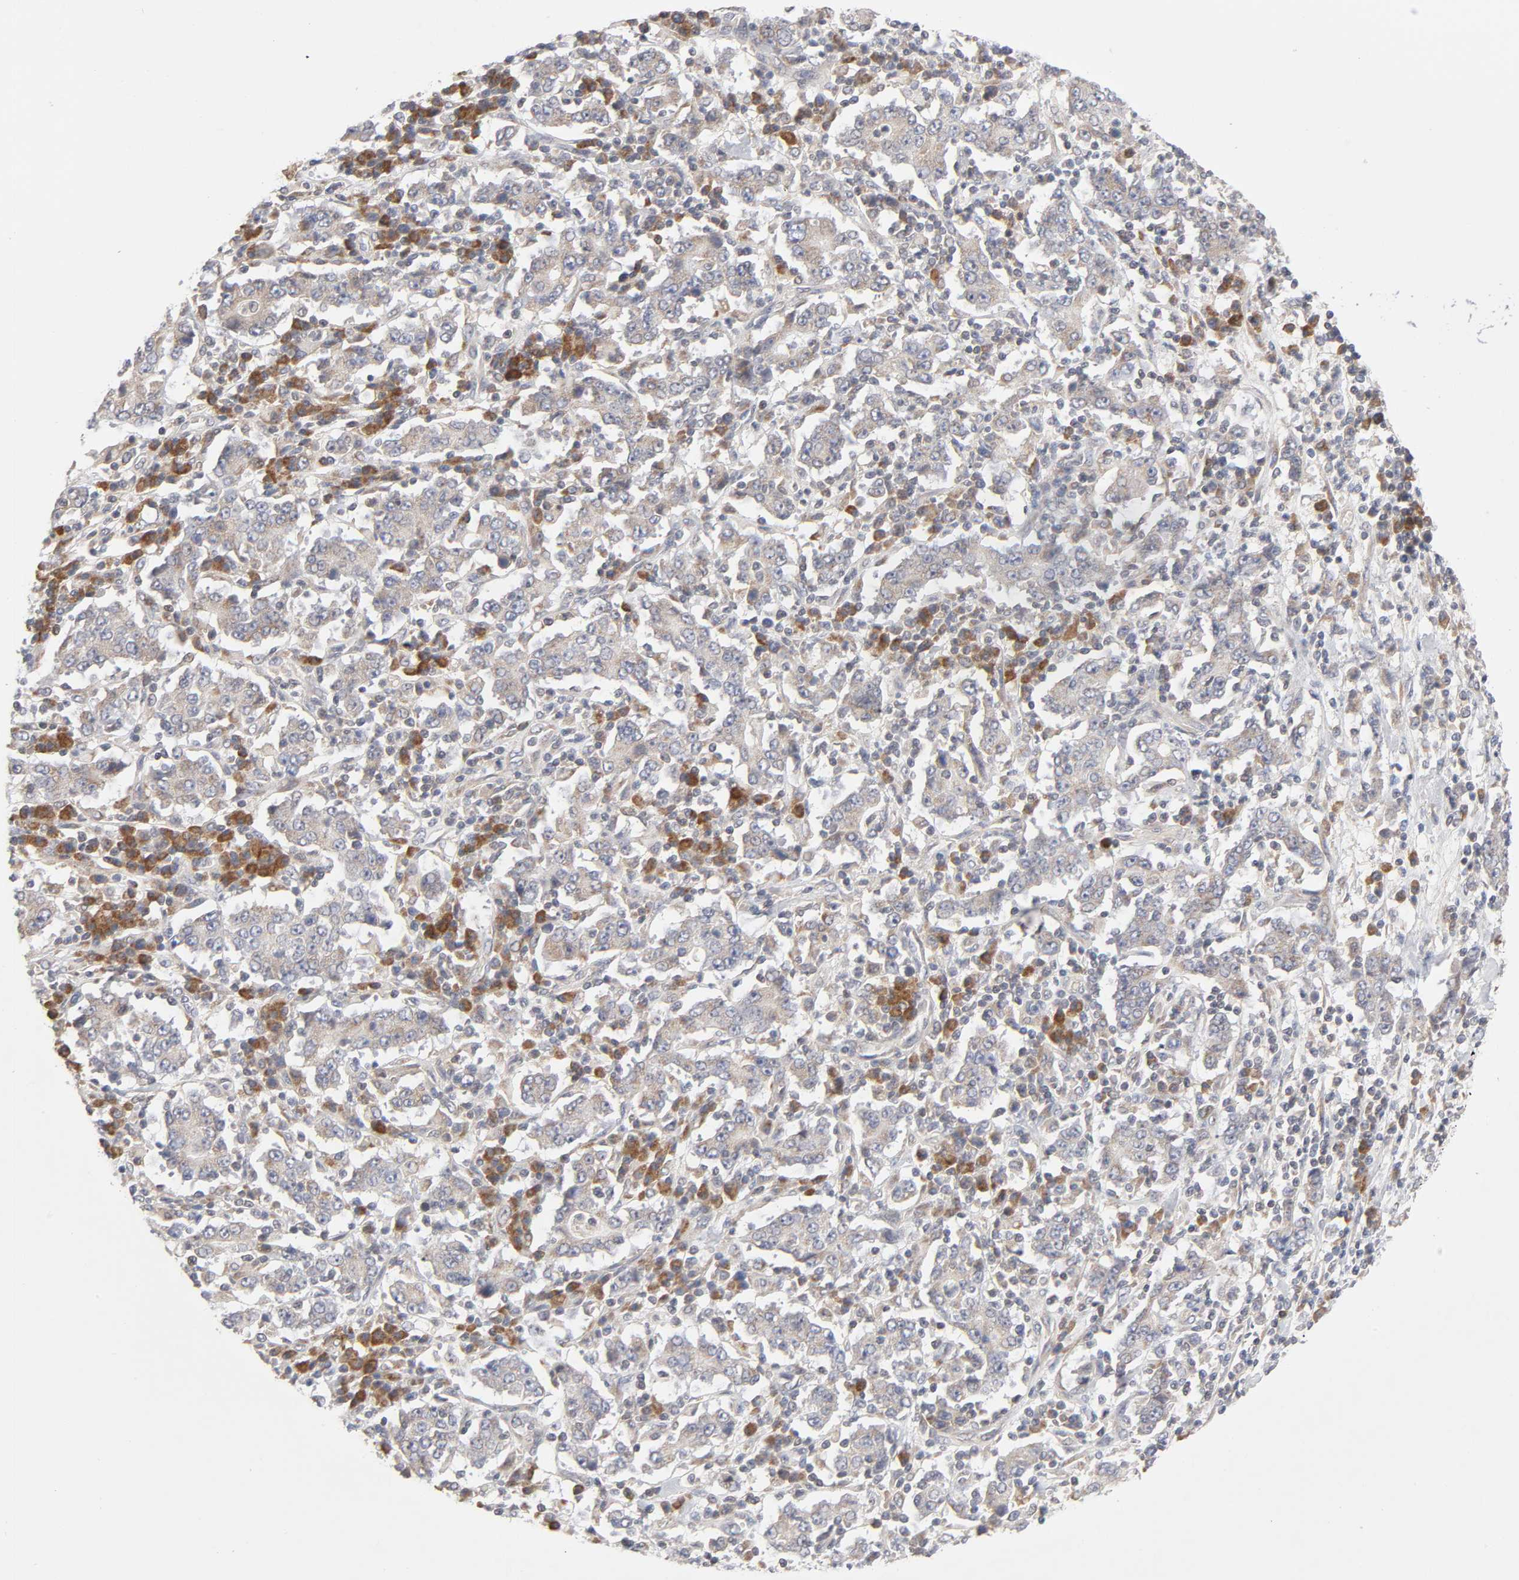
{"staining": {"intensity": "weak", "quantity": ">75%", "location": "cytoplasmic/membranous"}, "tissue": "stomach cancer", "cell_type": "Tumor cells", "image_type": "cancer", "snomed": [{"axis": "morphology", "description": "Normal tissue, NOS"}, {"axis": "morphology", "description": "Adenocarcinoma, NOS"}, {"axis": "topography", "description": "Stomach, upper"}, {"axis": "topography", "description": "Stomach"}], "caption": "Human stomach cancer (adenocarcinoma) stained for a protein (brown) shows weak cytoplasmic/membranous positive expression in approximately >75% of tumor cells.", "gene": "IL4R", "patient": {"sex": "male", "age": 59}}